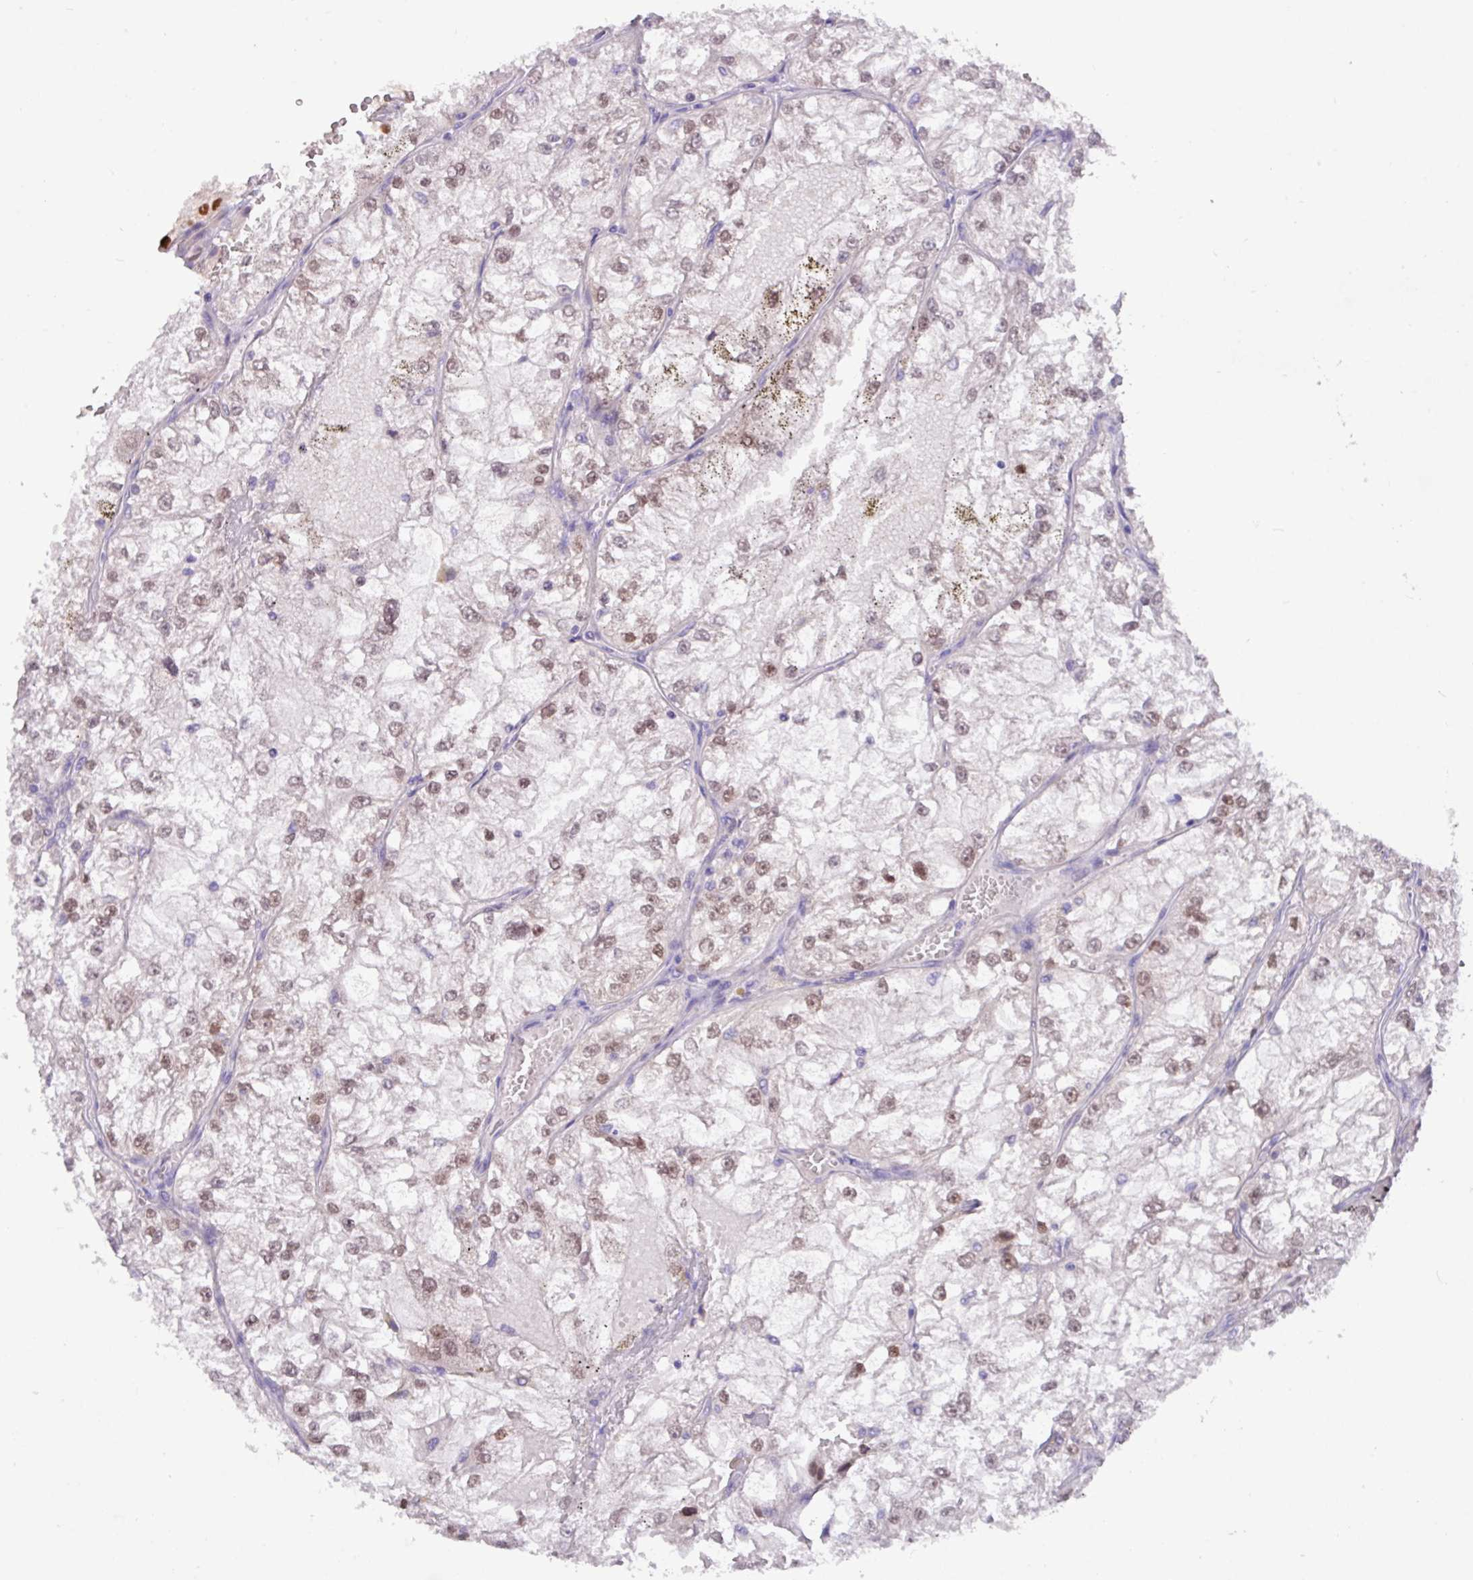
{"staining": {"intensity": "moderate", "quantity": ">75%", "location": "nuclear"}, "tissue": "renal cancer", "cell_type": "Tumor cells", "image_type": "cancer", "snomed": [{"axis": "morphology", "description": "Adenocarcinoma, NOS"}, {"axis": "topography", "description": "Kidney"}], "caption": "Renal cancer tissue reveals moderate nuclear expression in approximately >75% of tumor cells", "gene": "PAX8", "patient": {"sex": "female", "age": 72}}